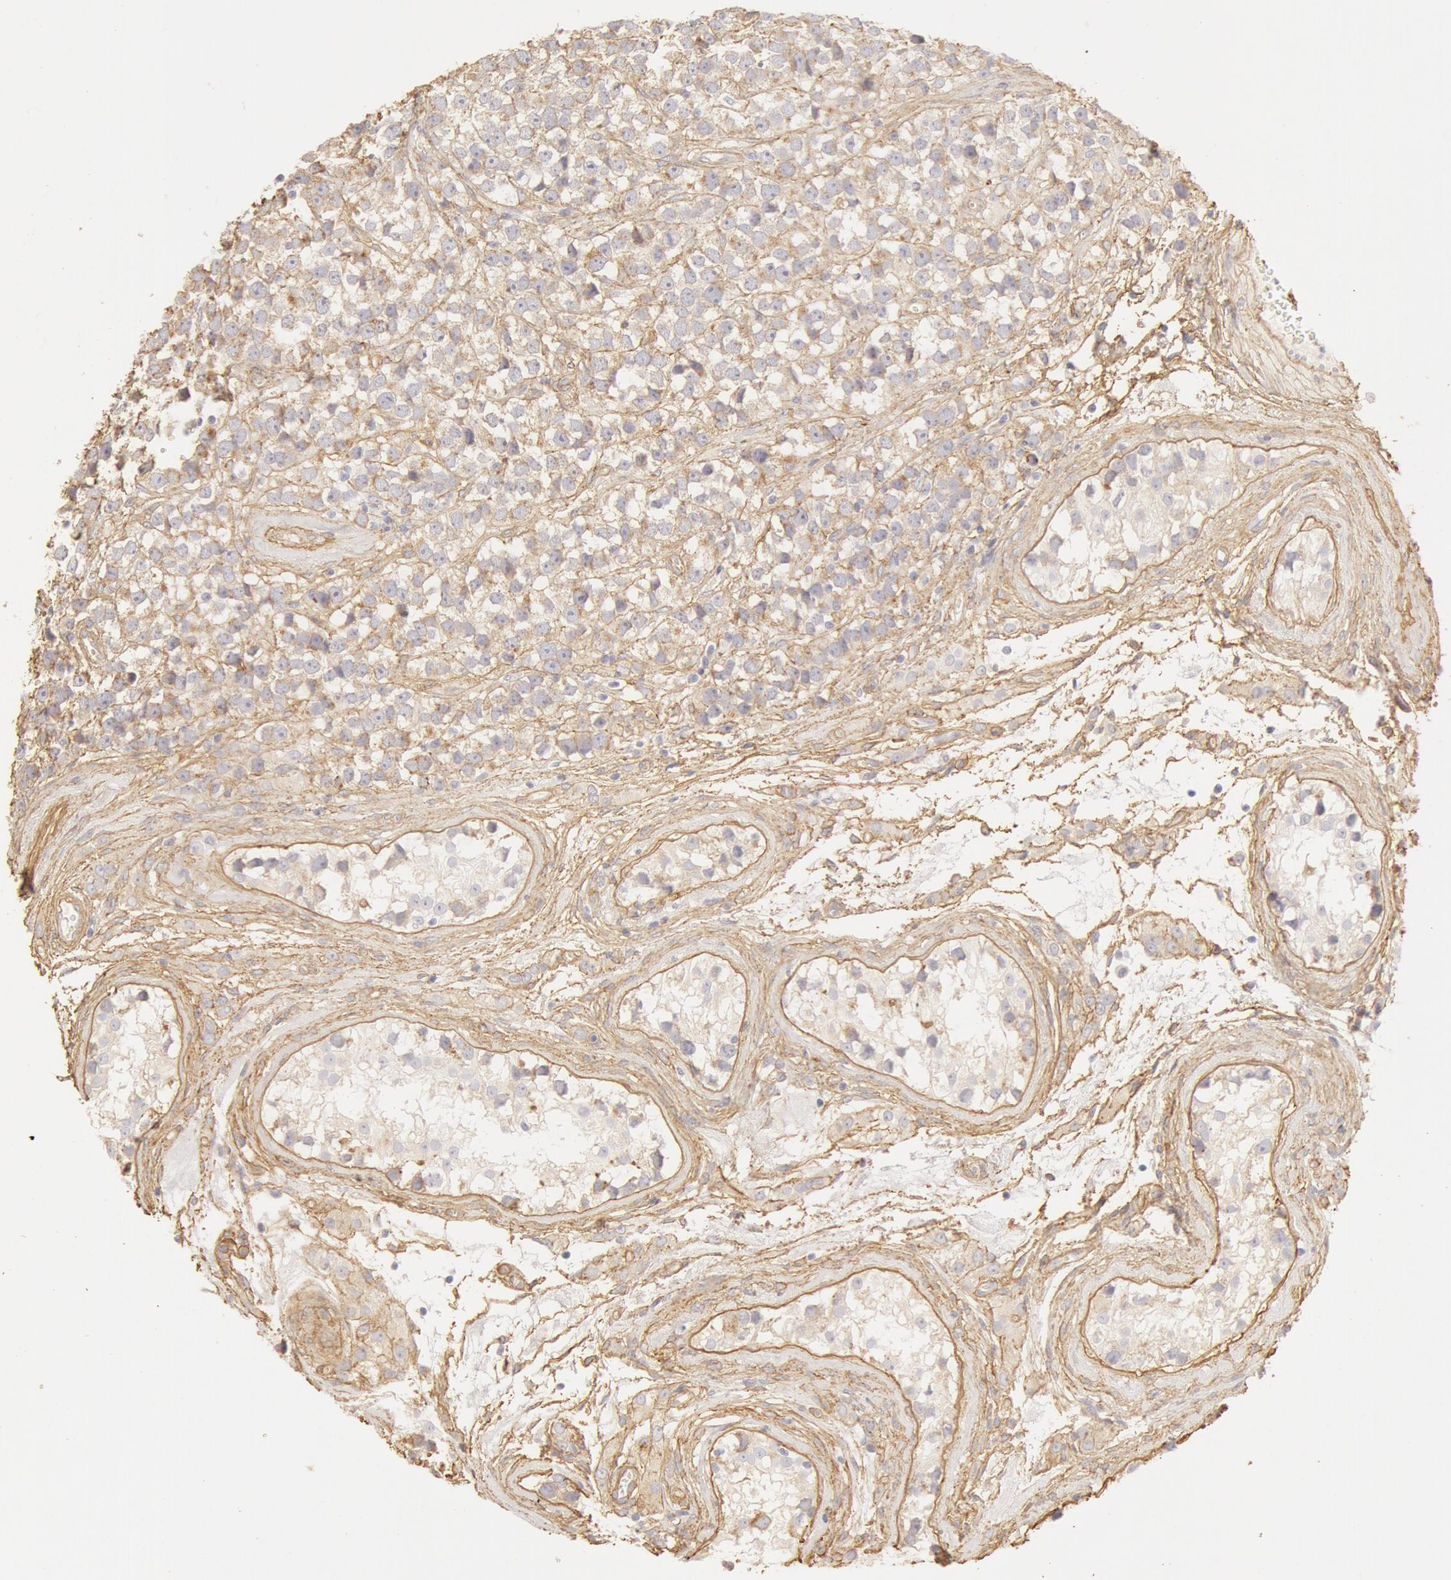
{"staining": {"intensity": "weak", "quantity": "25%-75%", "location": "cytoplasmic/membranous"}, "tissue": "testis cancer", "cell_type": "Tumor cells", "image_type": "cancer", "snomed": [{"axis": "morphology", "description": "Seminoma, NOS"}, {"axis": "topography", "description": "Testis"}], "caption": "Protein analysis of seminoma (testis) tissue shows weak cytoplasmic/membranous positivity in about 25%-75% of tumor cells. Using DAB (3,3'-diaminobenzidine) (brown) and hematoxylin (blue) stains, captured at high magnification using brightfield microscopy.", "gene": "COL4A1", "patient": {"sex": "male", "age": 25}}